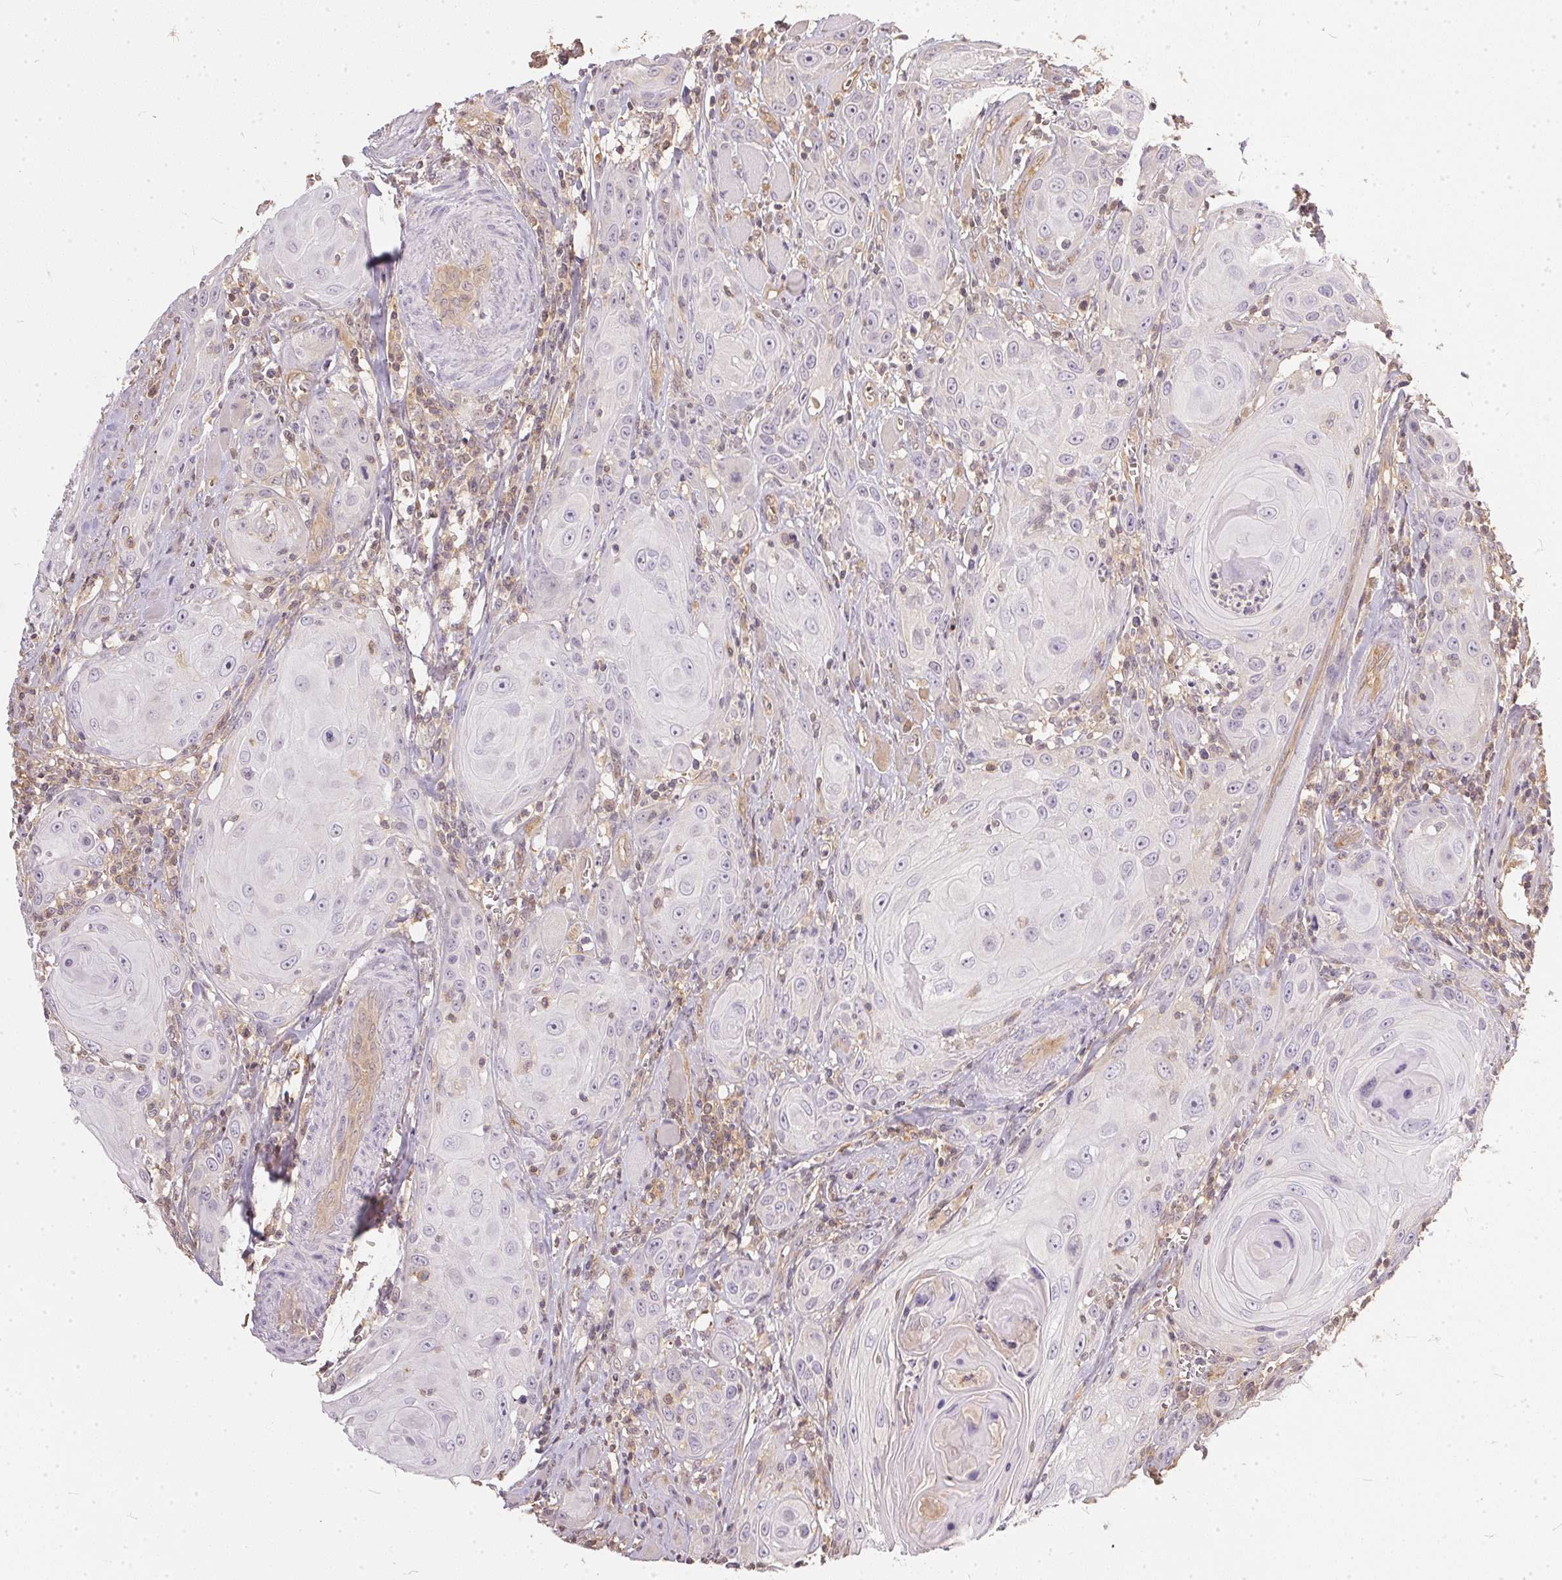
{"staining": {"intensity": "negative", "quantity": "none", "location": "none"}, "tissue": "head and neck cancer", "cell_type": "Tumor cells", "image_type": "cancer", "snomed": [{"axis": "morphology", "description": "Squamous cell carcinoma, NOS"}, {"axis": "topography", "description": "Head-Neck"}], "caption": "This is an IHC image of squamous cell carcinoma (head and neck). There is no staining in tumor cells.", "gene": "BLMH", "patient": {"sex": "female", "age": 80}}